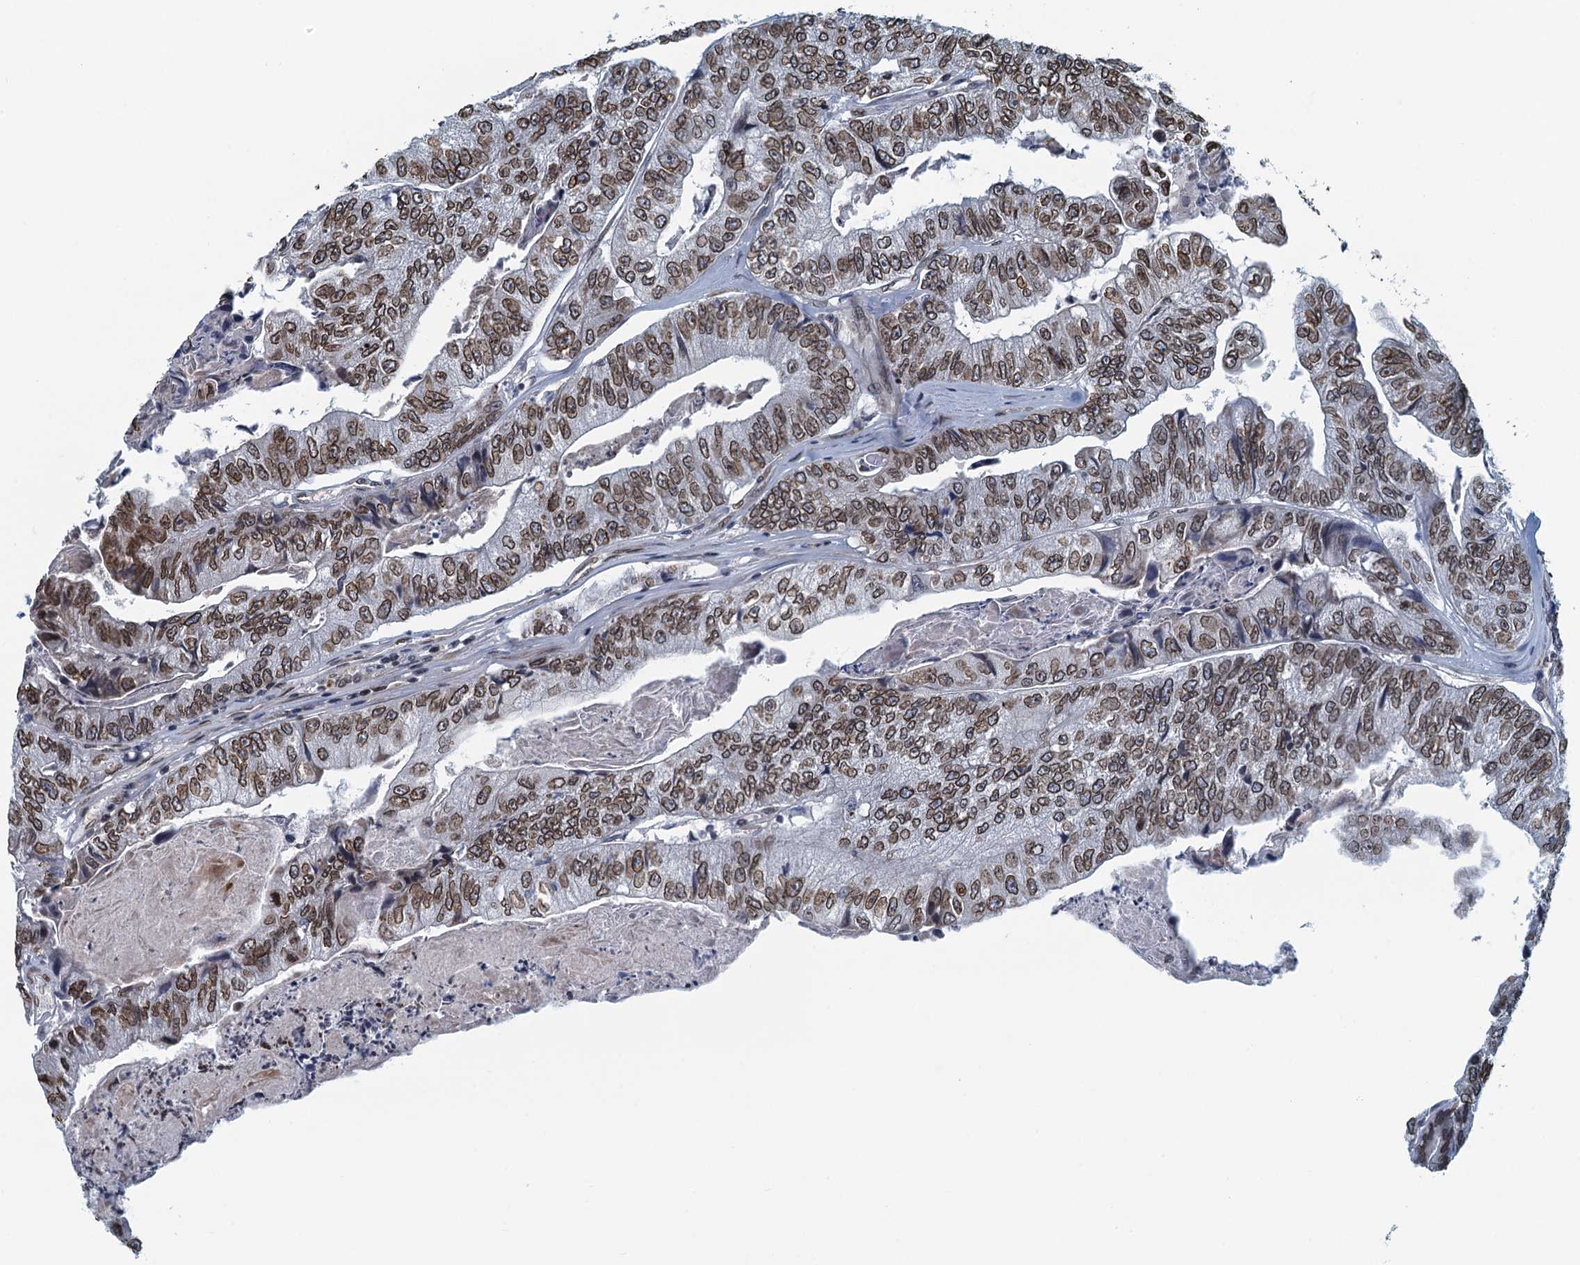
{"staining": {"intensity": "moderate", "quantity": ">75%", "location": "cytoplasmic/membranous,nuclear"}, "tissue": "colorectal cancer", "cell_type": "Tumor cells", "image_type": "cancer", "snomed": [{"axis": "morphology", "description": "Adenocarcinoma, NOS"}, {"axis": "topography", "description": "Colon"}], "caption": "DAB immunohistochemical staining of human colorectal cancer (adenocarcinoma) displays moderate cytoplasmic/membranous and nuclear protein positivity in about >75% of tumor cells. Using DAB (brown) and hematoxylin (blue) stains, captured at high magnification using brightfield microscopy.", "gene": "CCDC34", "patient": {"sex": "female", "age": 67}}